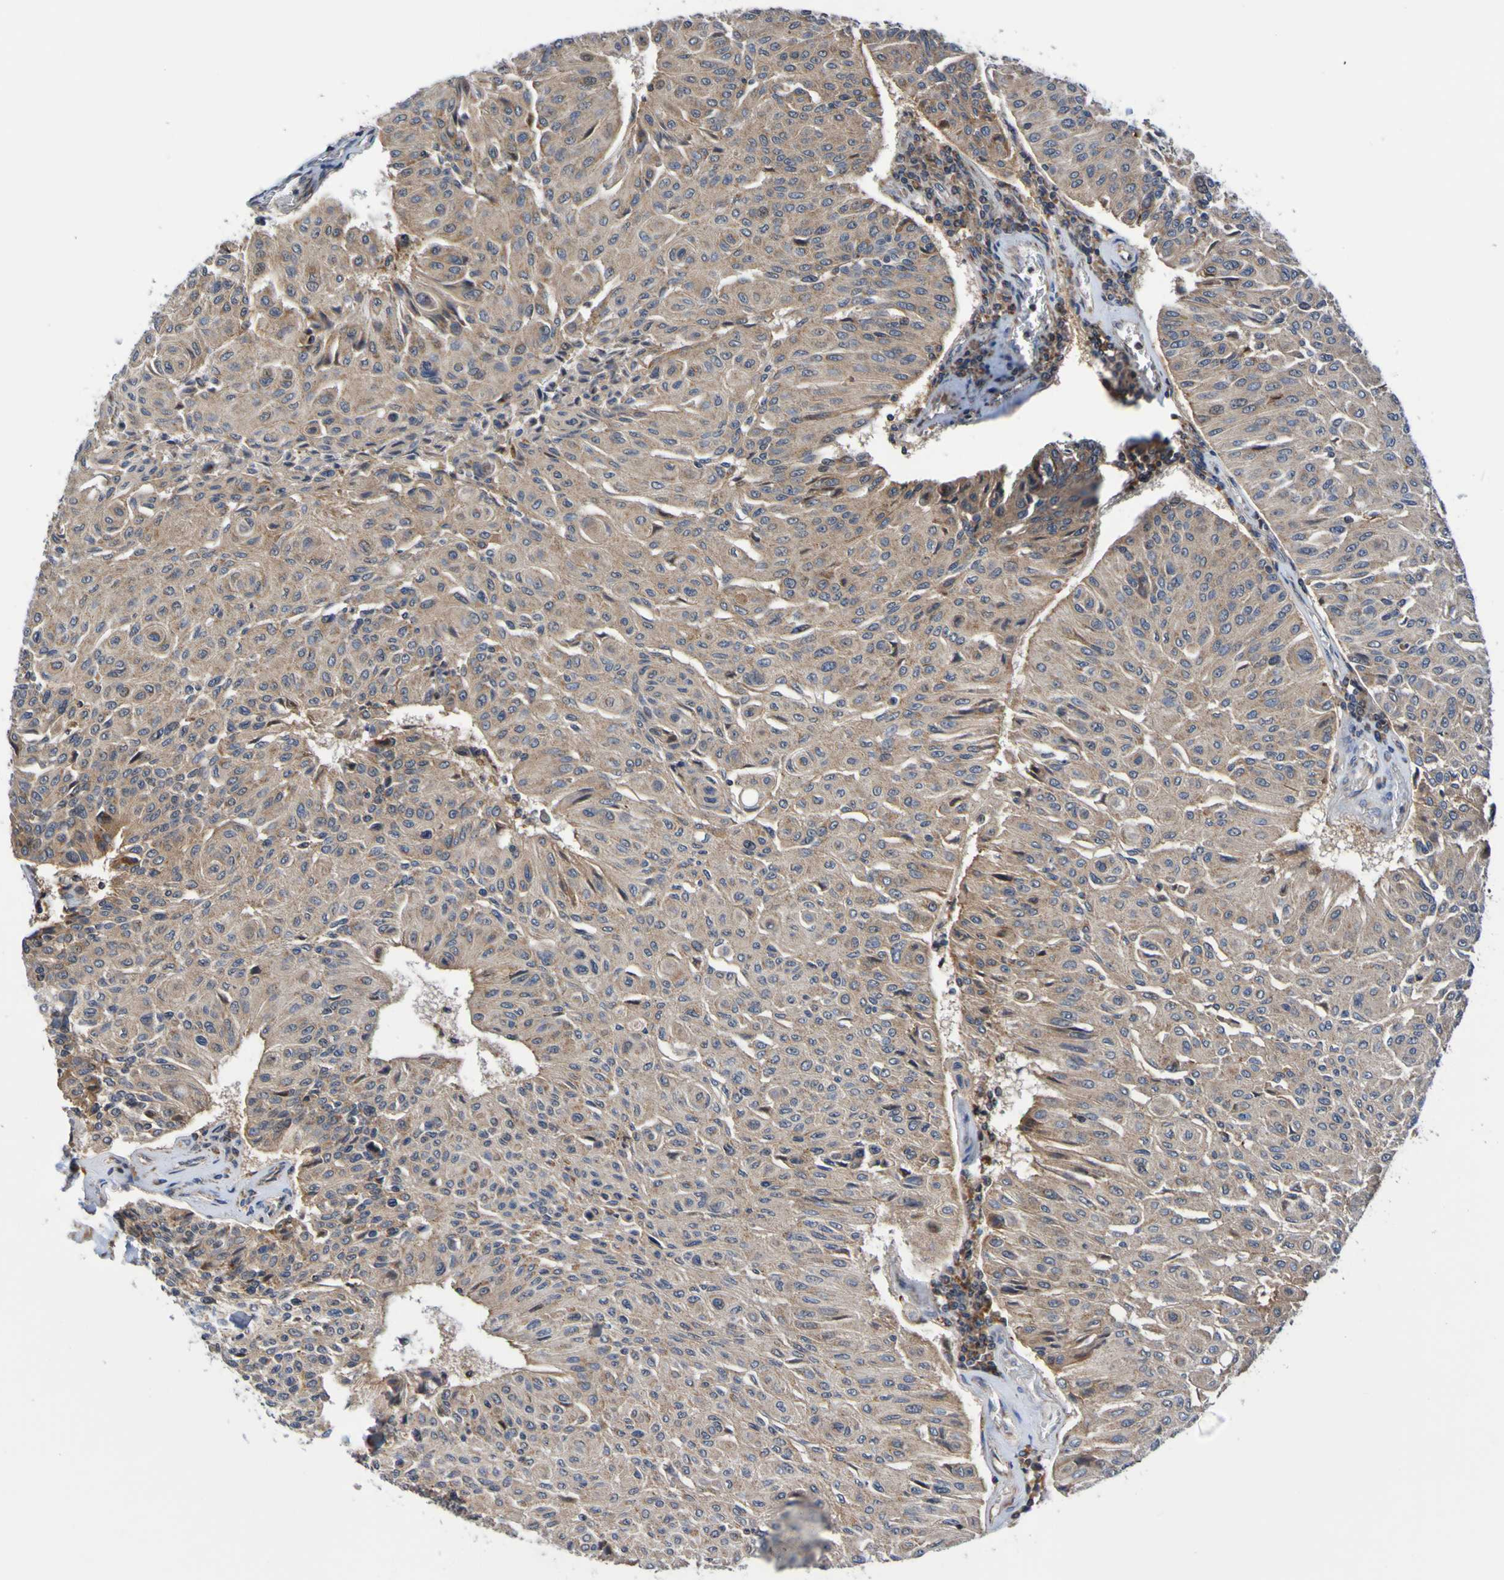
{"staining": {"intensity": "weak", "quantity": ">75%", "location": "cytoplasmic/membranous"}, "tissue": "urothelial cancer", "cell_type": "Tumor cells", "image_type": "cancer", "snomed": [{"axis": "morphology", "description": "Urothelial carcinoma, High grade"}, {"axis": "topography", "description": "Urinary bladder"}], "caption": "High-power microscopy captured an immunohistochemistry (IHC) image of urothelial carcinoma (high-grade), revealing weak cytoplasmic/membranous positivity in approximately >75% of tumor cells.", "gene": "AXIN1", "patient": {"sex": "male", "age": 66}}